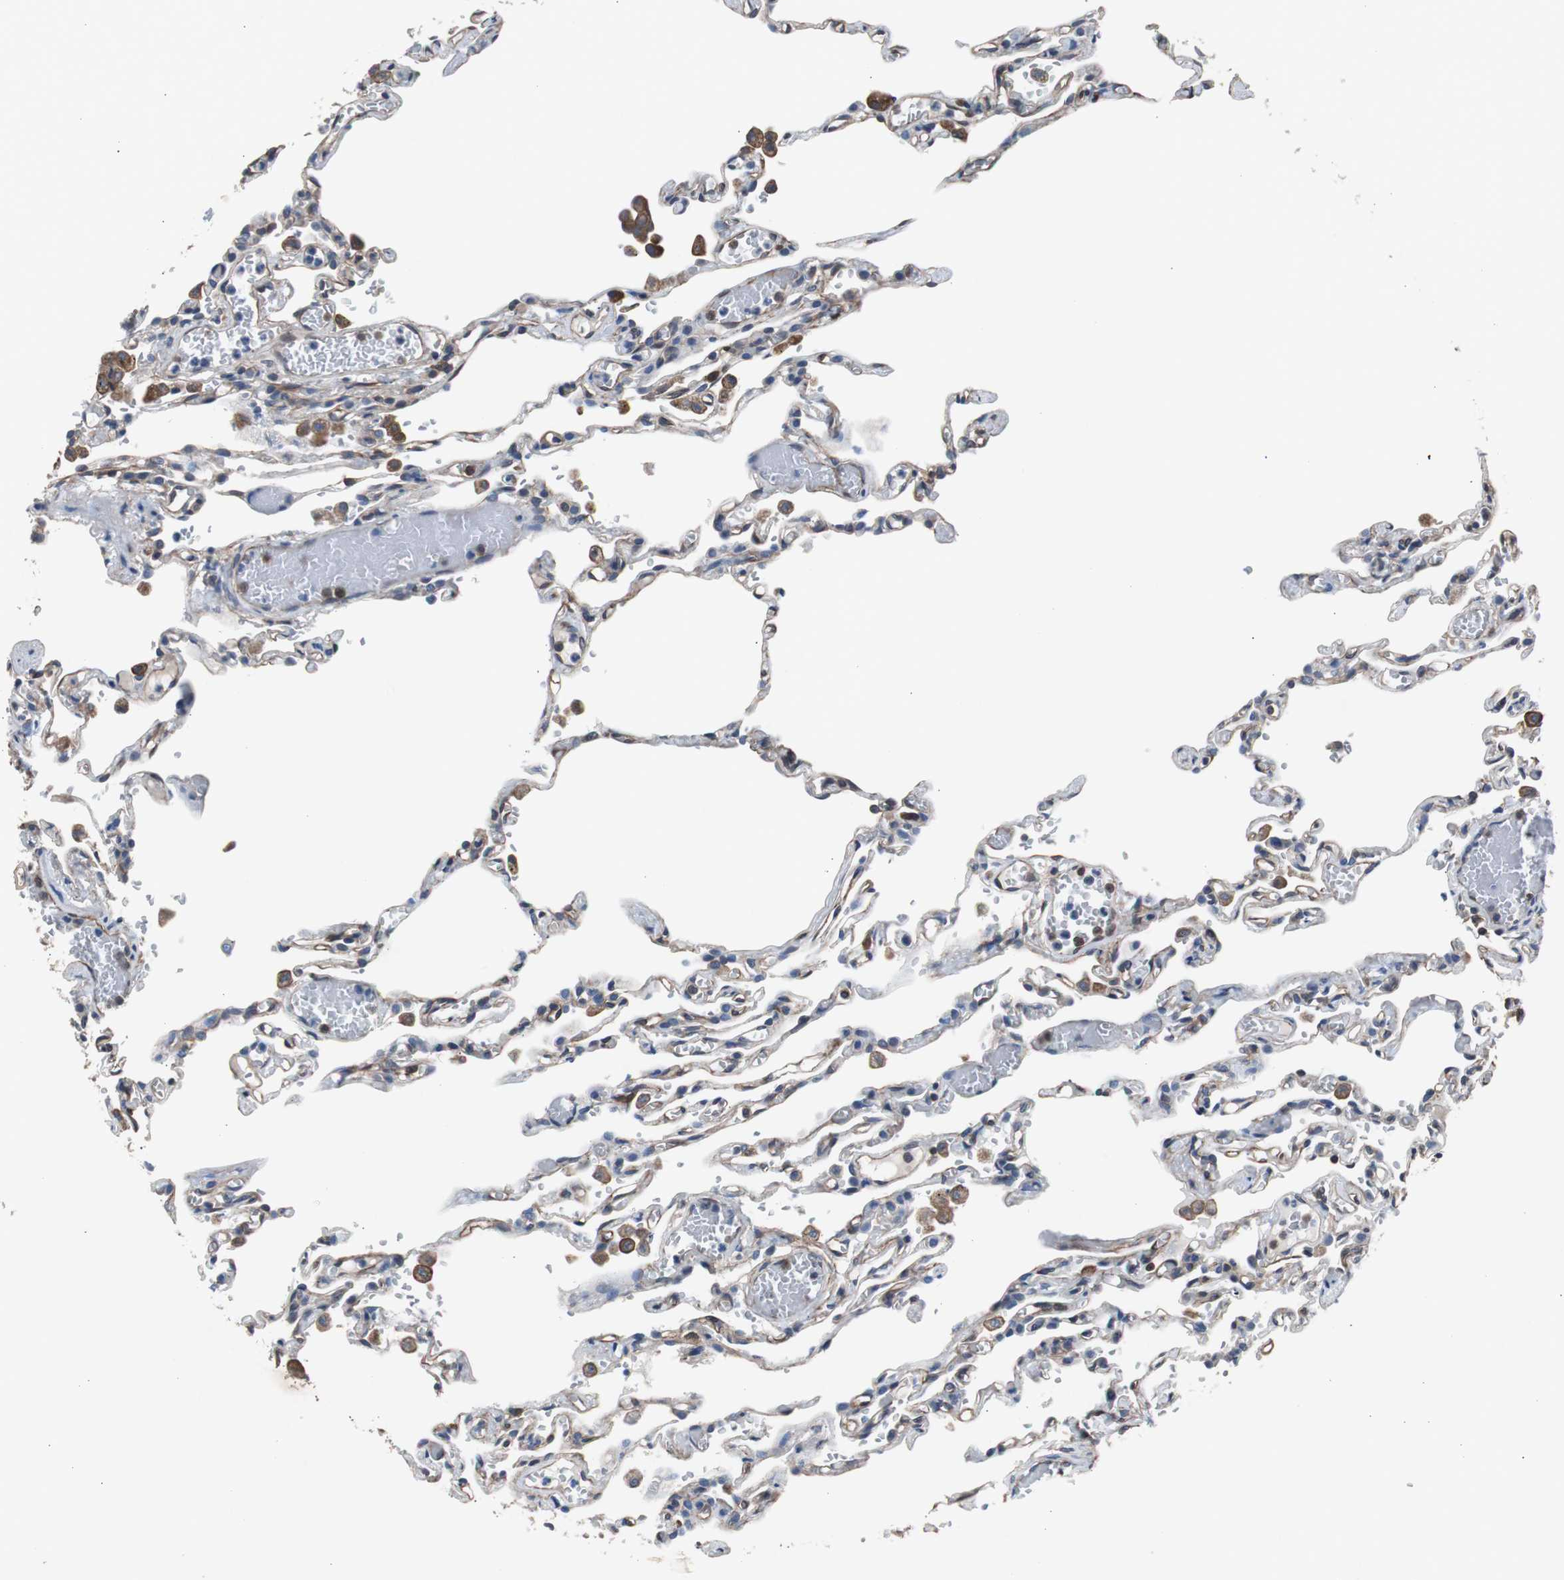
{"staining": {"intensity": "weak", "quantity": "25%-75%", "location": "cytoplasmic/membranous"}, "tissue": "lung", "cell_type": "Alveolar cells", "image_type": "normal", "snomed": [{"axis": "morphology", "description": "Normal tissue, NOS"}, {"axis": "topography", "description": "Lung"}], "caption": "IHC image of benign lung: human lung stained using immunohistochemistry (IHC) shows low levels of weak protein expression localized specifically in the cytoplasmic/membranous of alveolar cells, appearing as a cytoplasmic/membranous brown color.", "gene": "KIF3B", "patient": {"sex": "male", "age": 21}}